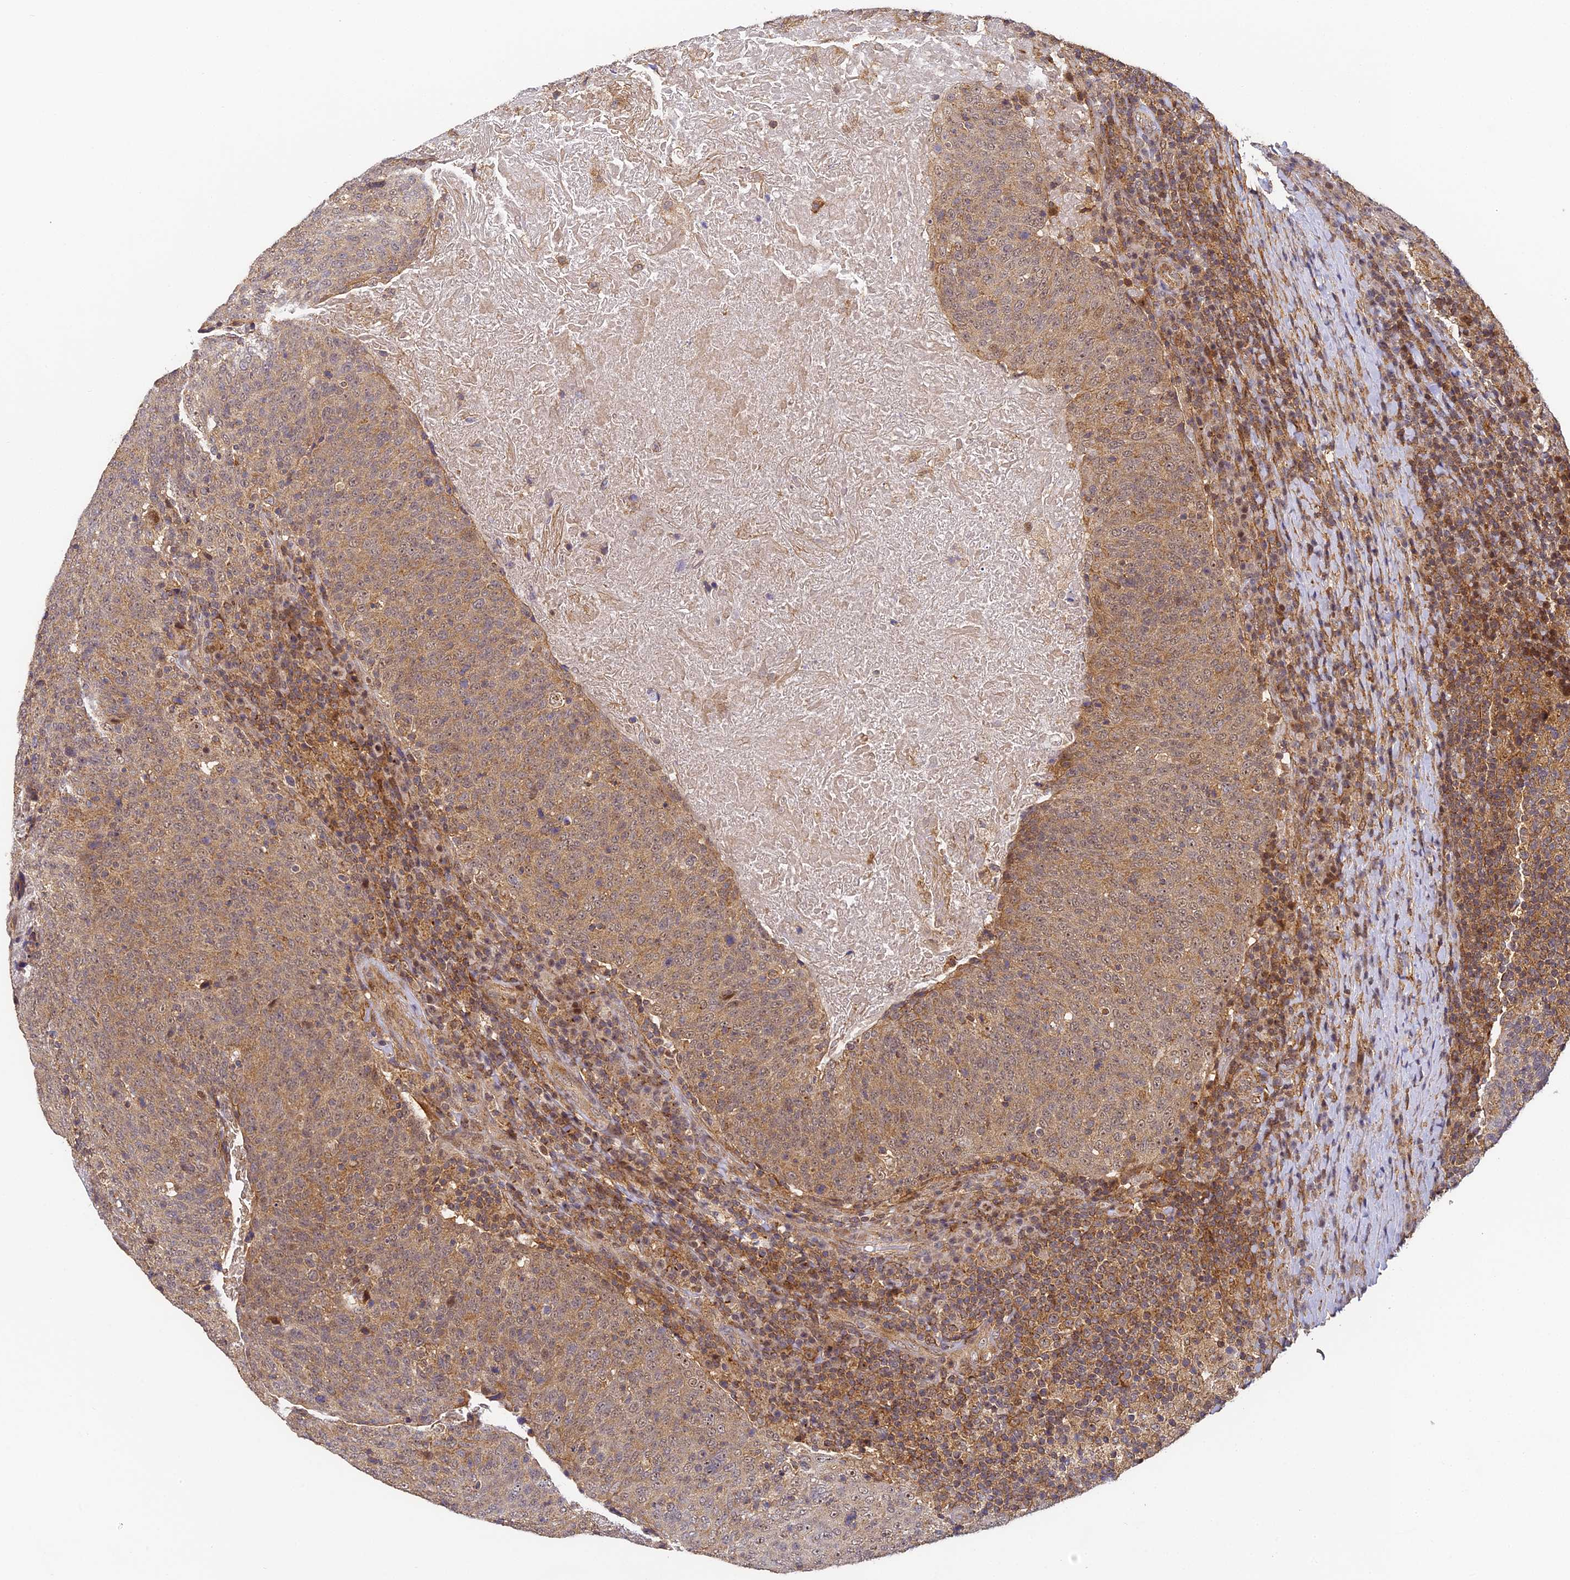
{"staining": {"intensity": "moderate", "quantity": ">75%", "location": "cytoplasmic/membranous"}, "tissue": "head and neck cancer", "cell_type": "Tumor cells", "image_type": "cancer", "snomed": [{"axis": "morphology", "description": "Squamous cell carcinoma, NOS"}, {"axis": "morphology", "description": "Squamous cell carcinoma, metastatic, NOS"}, {"axis": "topography", "description": "Lymph node"}, {"axis": "topography", "description": "Head-Neck"}], "caption": "DAB (3,3'-diaminobenzidine) immunohistochemical staining of head and neck squamous cell carcinoma shows moderate cytoplasmic/membranous protein staining in approximately >75% of tumor cells.", "gene": "ZNF443", "patient": {"sex": "male", "age": 62}}